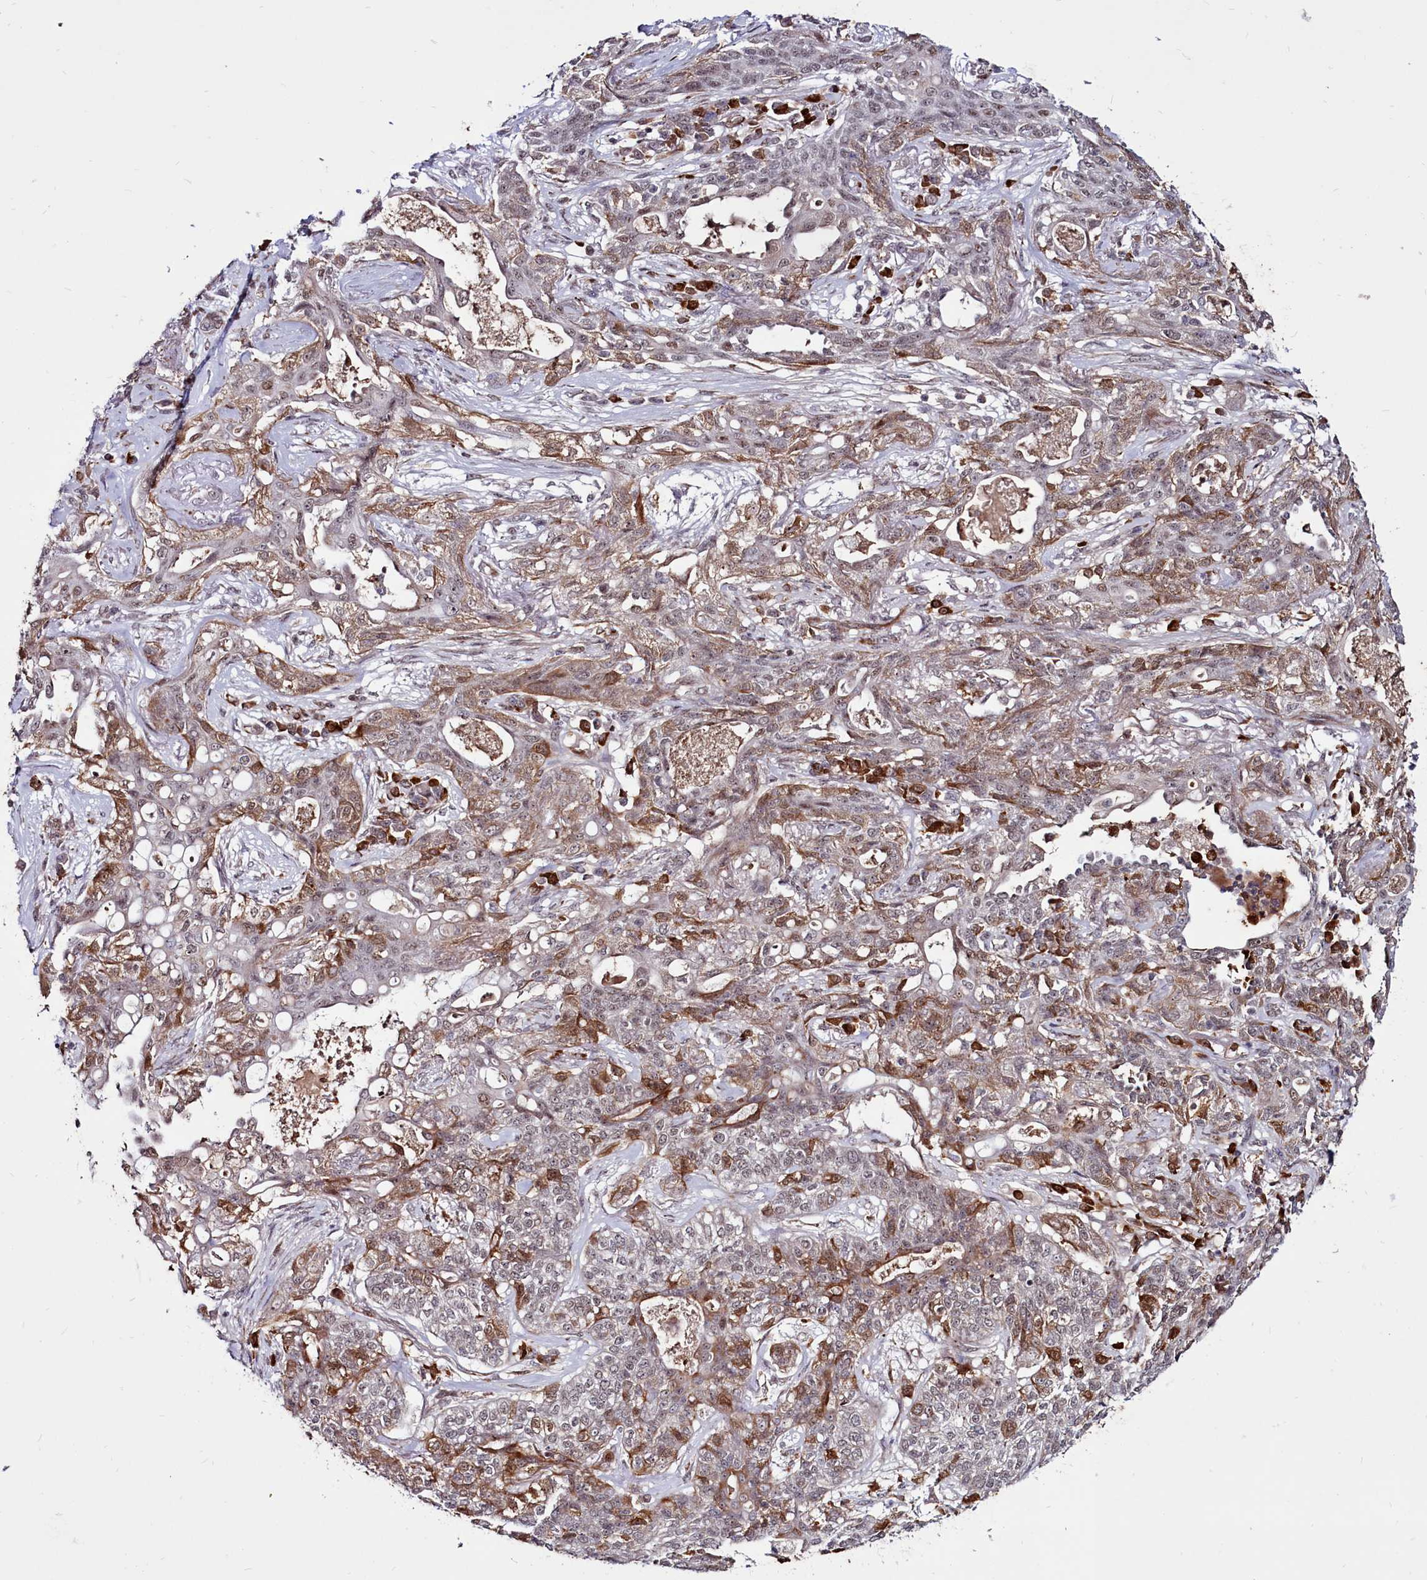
{"staining": {"intensity": "moderate", "quantity": "<25%", "location": "cytoplasmic/membranous,nuclear"}, "tissue": "lung cancer", "cell_type": "Tumor cells", "image_type": "cancer", "snomed": [{"axis": "morphology", "description": "Squamous cell carcinoma, NOS"}, {"axis": "topography", "description": "Lung"}], "caption": "About <25% of tumor cells in squamous cell carcinoma (lung) reveal moderate cytoplasmic/membranous and nuclear protein staining as visualized by brown immunohistochemical staining.", "gene": "CLK3", "patient": {"sex": "female", "age": 70}}